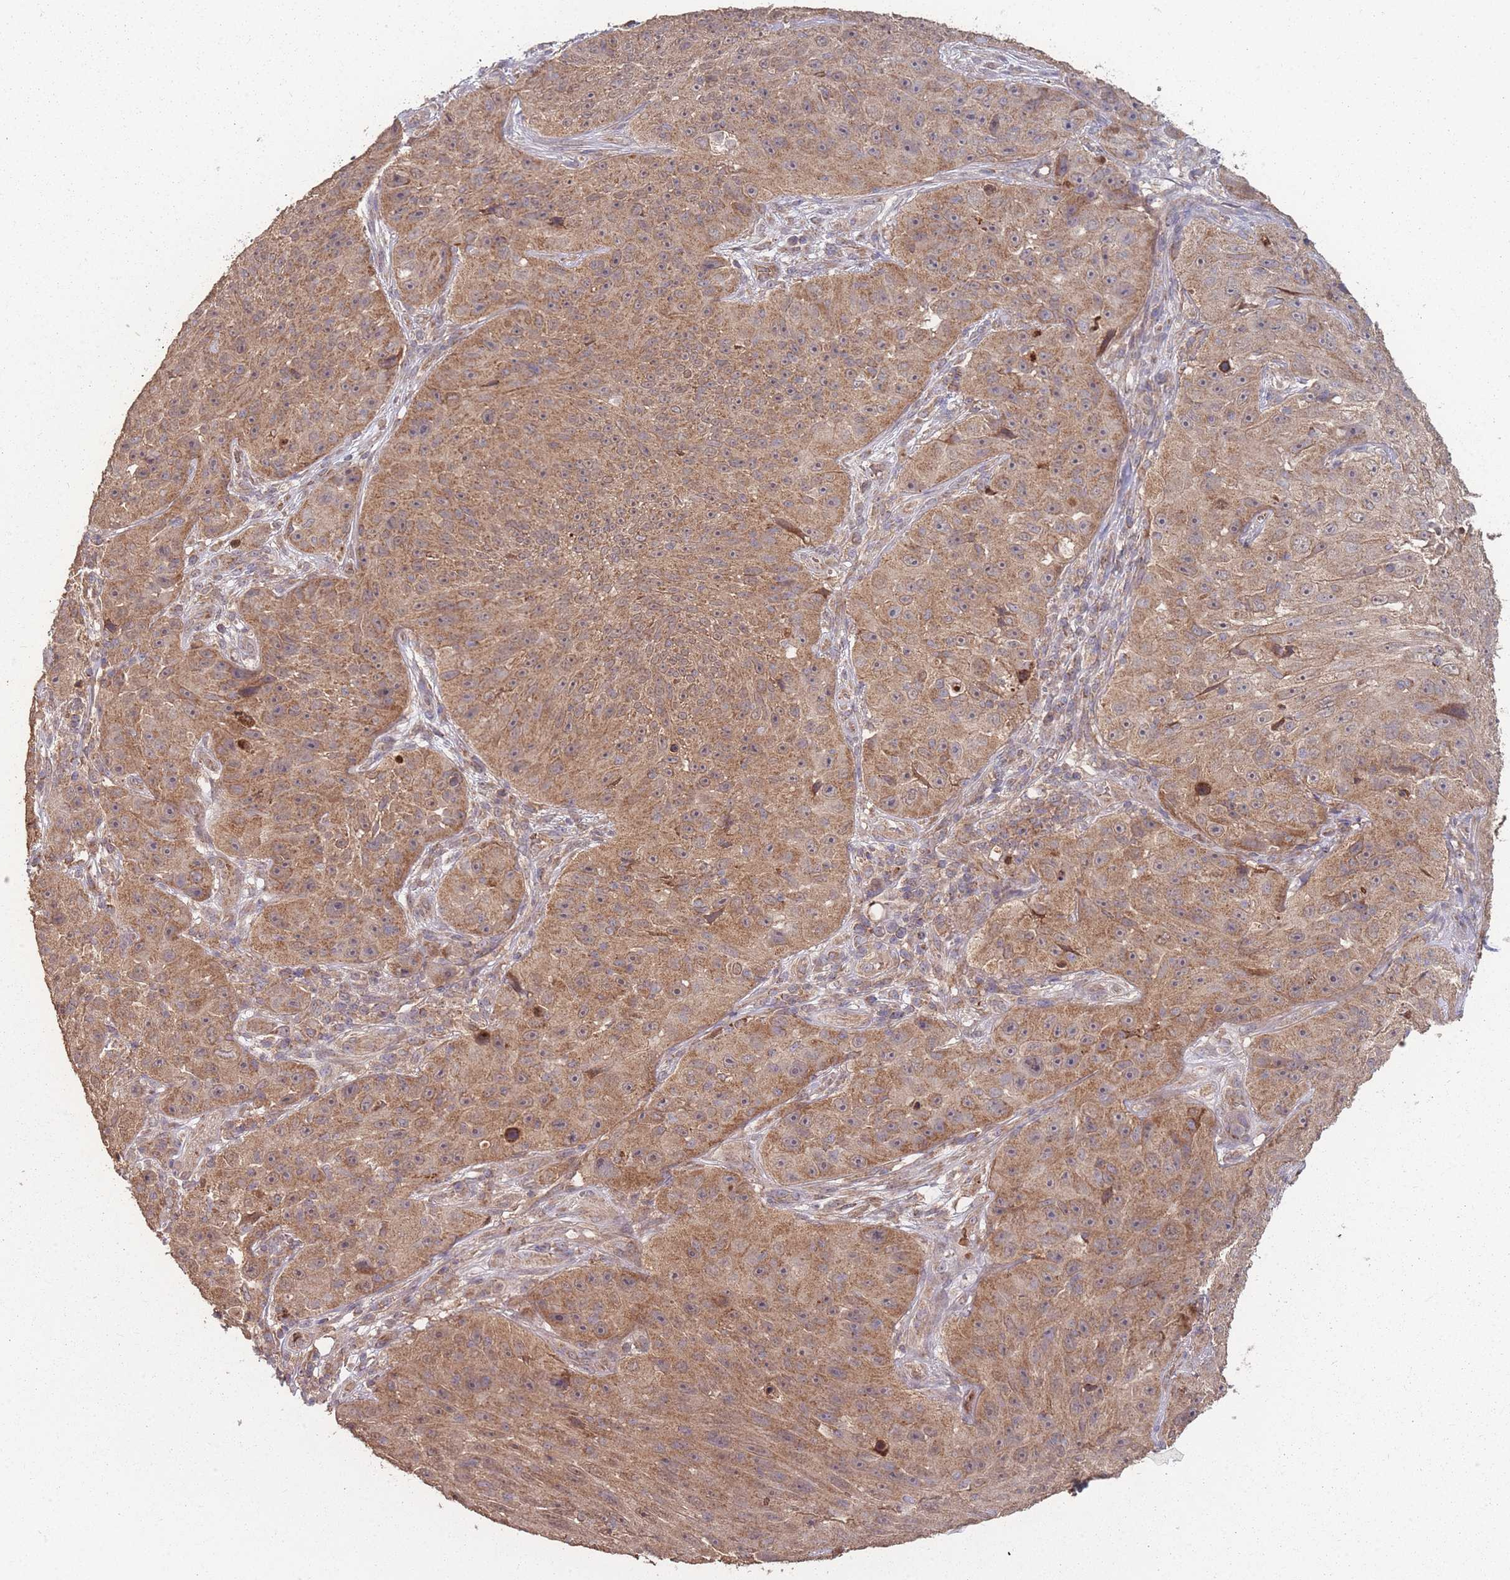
{"staining": {"intensity": "moderate", "quantity": ">75%", "location": "cytoplasmic/membranous"}, "tissue": "skin cancer", "cell_type": "Tumor cells", "image_type": "cancer", "snomed": [{"axis": "morphology", "description": "Squamous cell carcinoma, NOS"}, {"axis": "topography", "description": "Skin"}], "caption": "Skin cancer (squamous cell carcinoma) stained with DAB (3,3'-diaminobenzidine) immunohistochemistry (IHC) reveals medium levels of moderate cytoplasmic/membranous staining in about >75% of tumor cells.", "gene": "SLC35B4", "patient": {"sex": "female", "age": 87}}